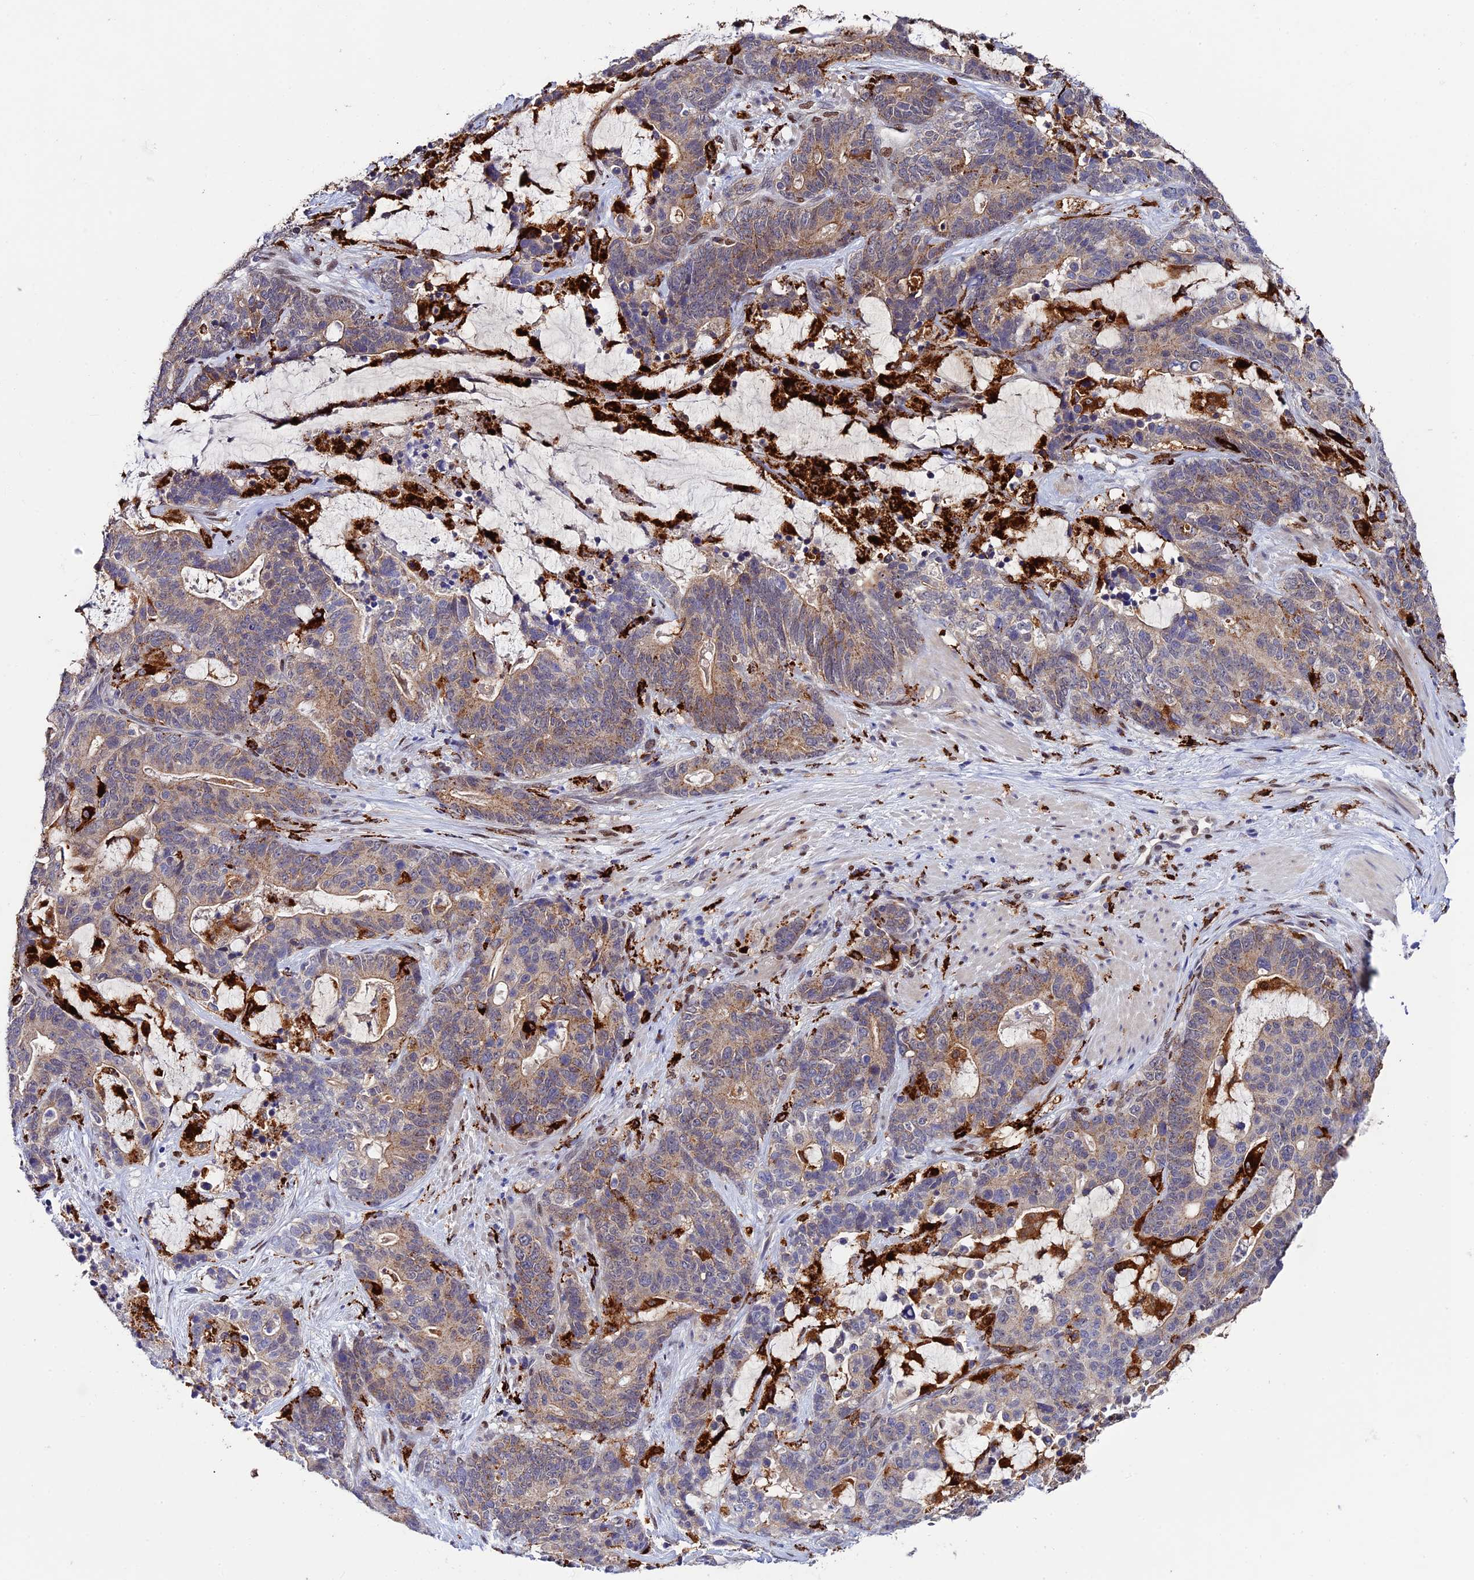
{"staining": {"intensity": "moderate", "quantity": "25%-75%", "location": "cytoplasmic/membranous"}, "tissue": "stomach cancer", "cell_type": "Tumor cells", "image_type": "cancer", "snomed": [{"axis": "morphology", "description": "Adenocarcinoma, NOS"}, {"axis": "topography", "description": "Stomach"}], "caption": "DAB immunohistochemical staining of stomach cancer displays moderate cytoplasmic/membranous protein expression in approximately 25%-75% of tumor cells. The staining was performed using DAB to visualize the protein expression in brown, while the nuclei were stained in blue with hematoxylin (Magnification: 20x).", "gene": "HIC1", "patient": {"sex": "female", "age": 76}}